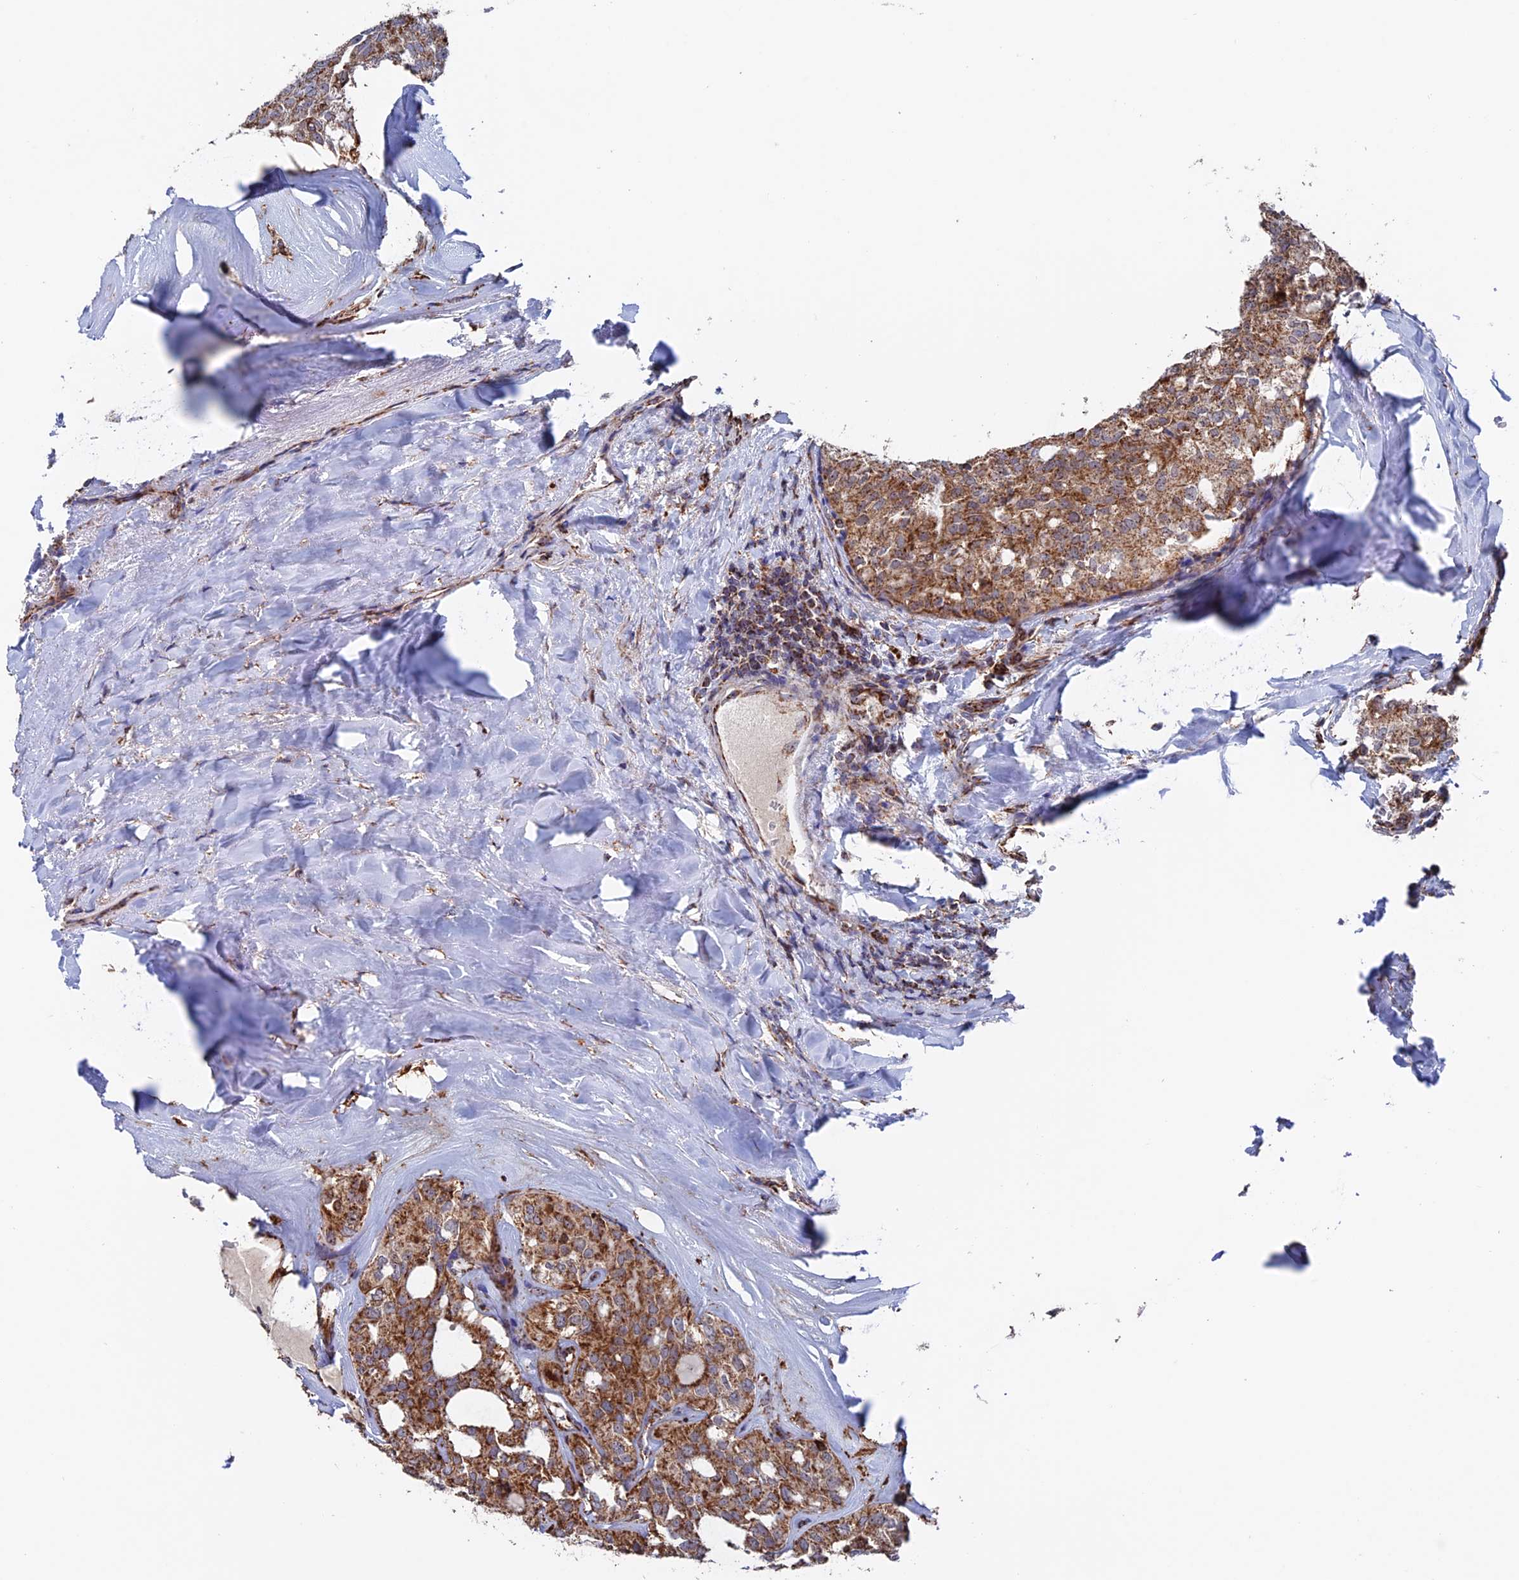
{"staining": {"intensity": "moderate", "quantity": ">75%", "location": "cytoplasmic/membranous"}, "tissue": "thyroid cancer", "cell_type": "Tumor cells", "image_type": "cancer", "snomed": [{"axis": "morphology", "description": "Follicular adenoma carcinoma, NOS"}, {"axis": "topography", "description": "Thyroid gland"}], "caption": "Human thyroid cancer stained for a protein (brown) shows moderate cytoplasmic/membranous positive staining in about >75% of tumor cells.", "gene": "DTYMK", "patient": {"sex": "male", "age": 75}}